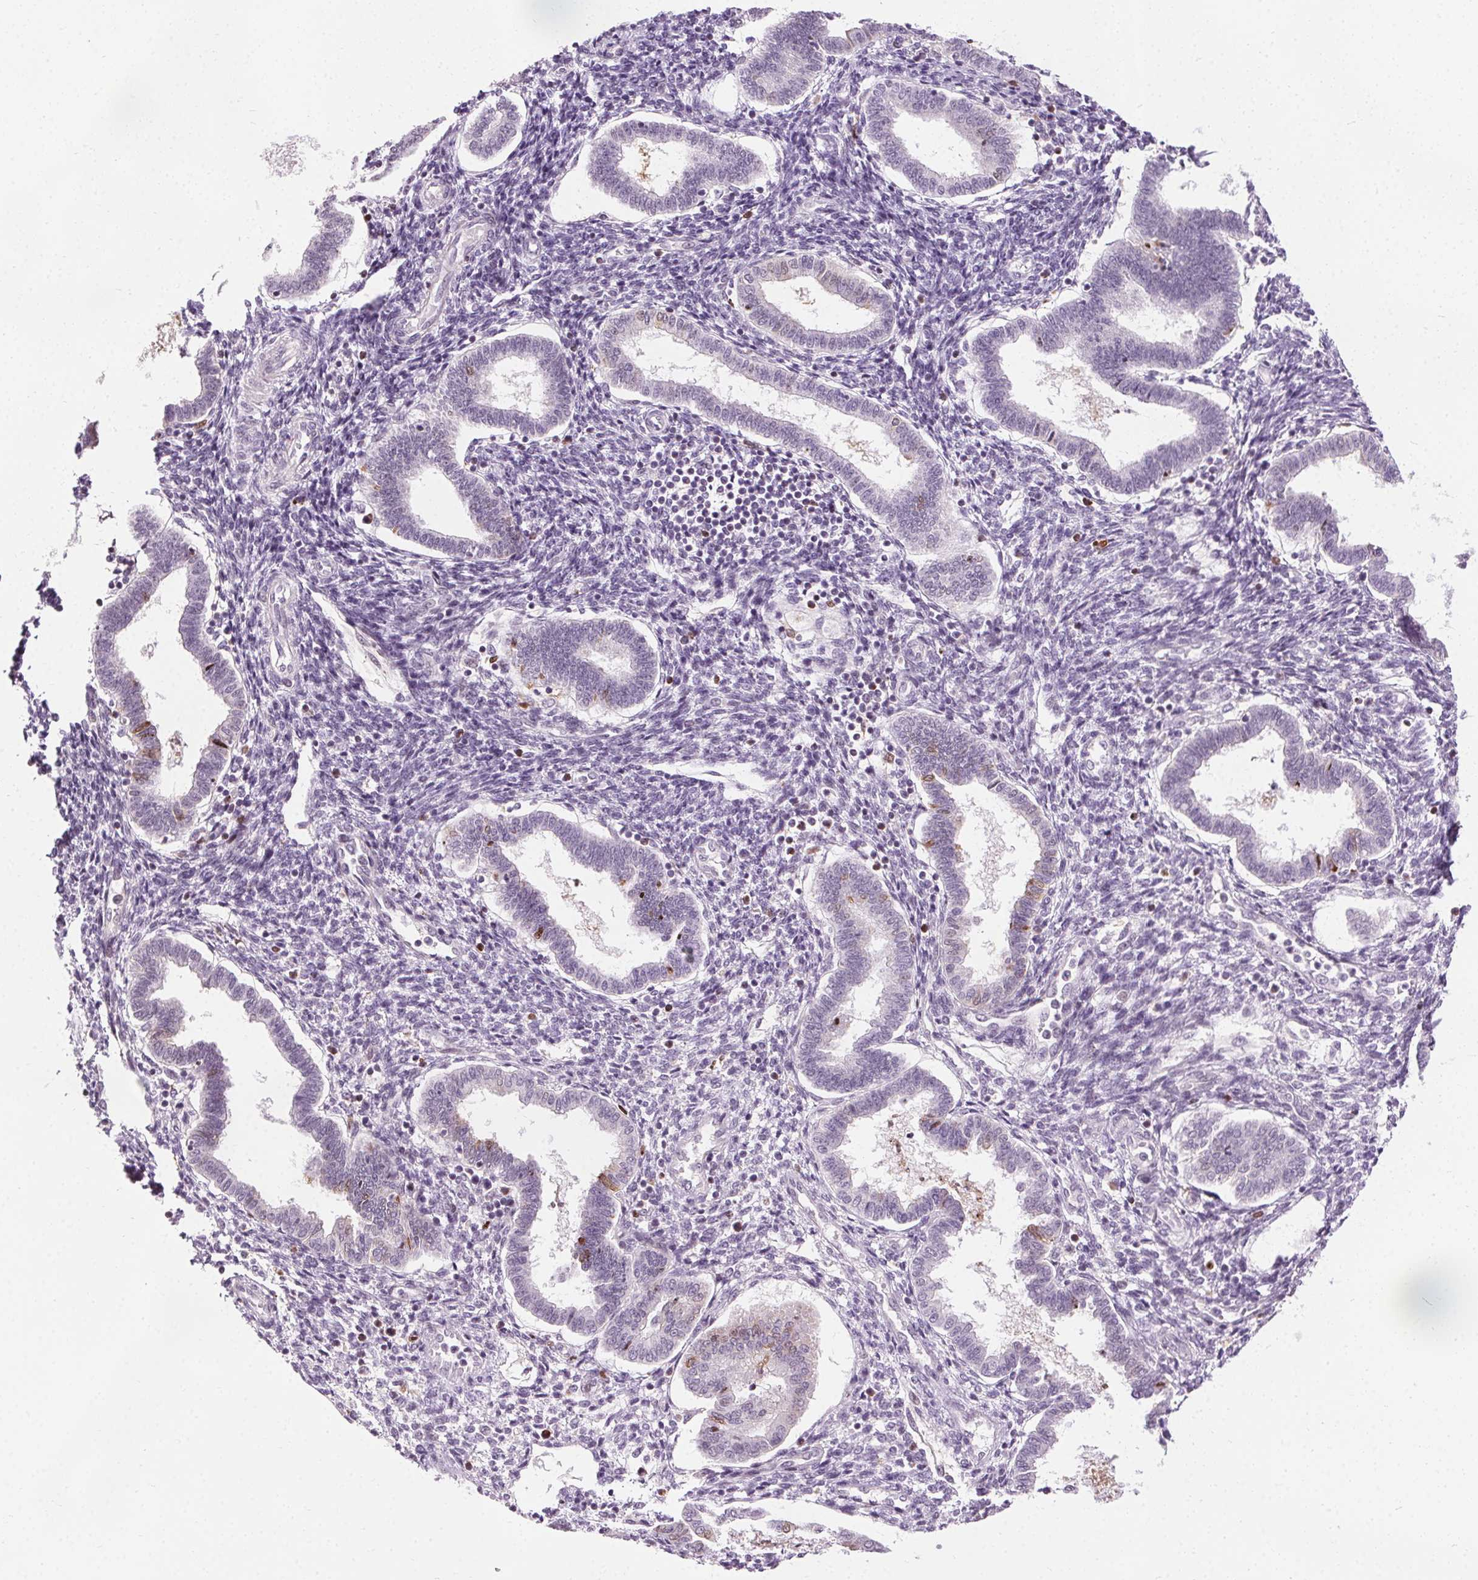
{"staining": {"intensity": "negative", "quantity": "none", "location": "none"}, "tissue": "endometrium", "cell_type": "Cells in endometrial stroma", "image_type": "normal", "snomed": [{"axis": "morphology", "description": "Normal tissue, NOS"}, {"axis": "topography", "description": "Endometrium"}], "caption": "This photomicrograph is of unremarkable endometrium stained with immunohistochemistry to label a protein in brown with the nuclei are counter-stained blue. There is no positivity in cells in endometrial stroma. The staining is performed using DAB (3,3'-diaminobenzidine) brown chromogen with nuclei counter-stained in using hematoxylin.", "gene": "CEBPA", "patient": {"sex": "female", "age": 24}}